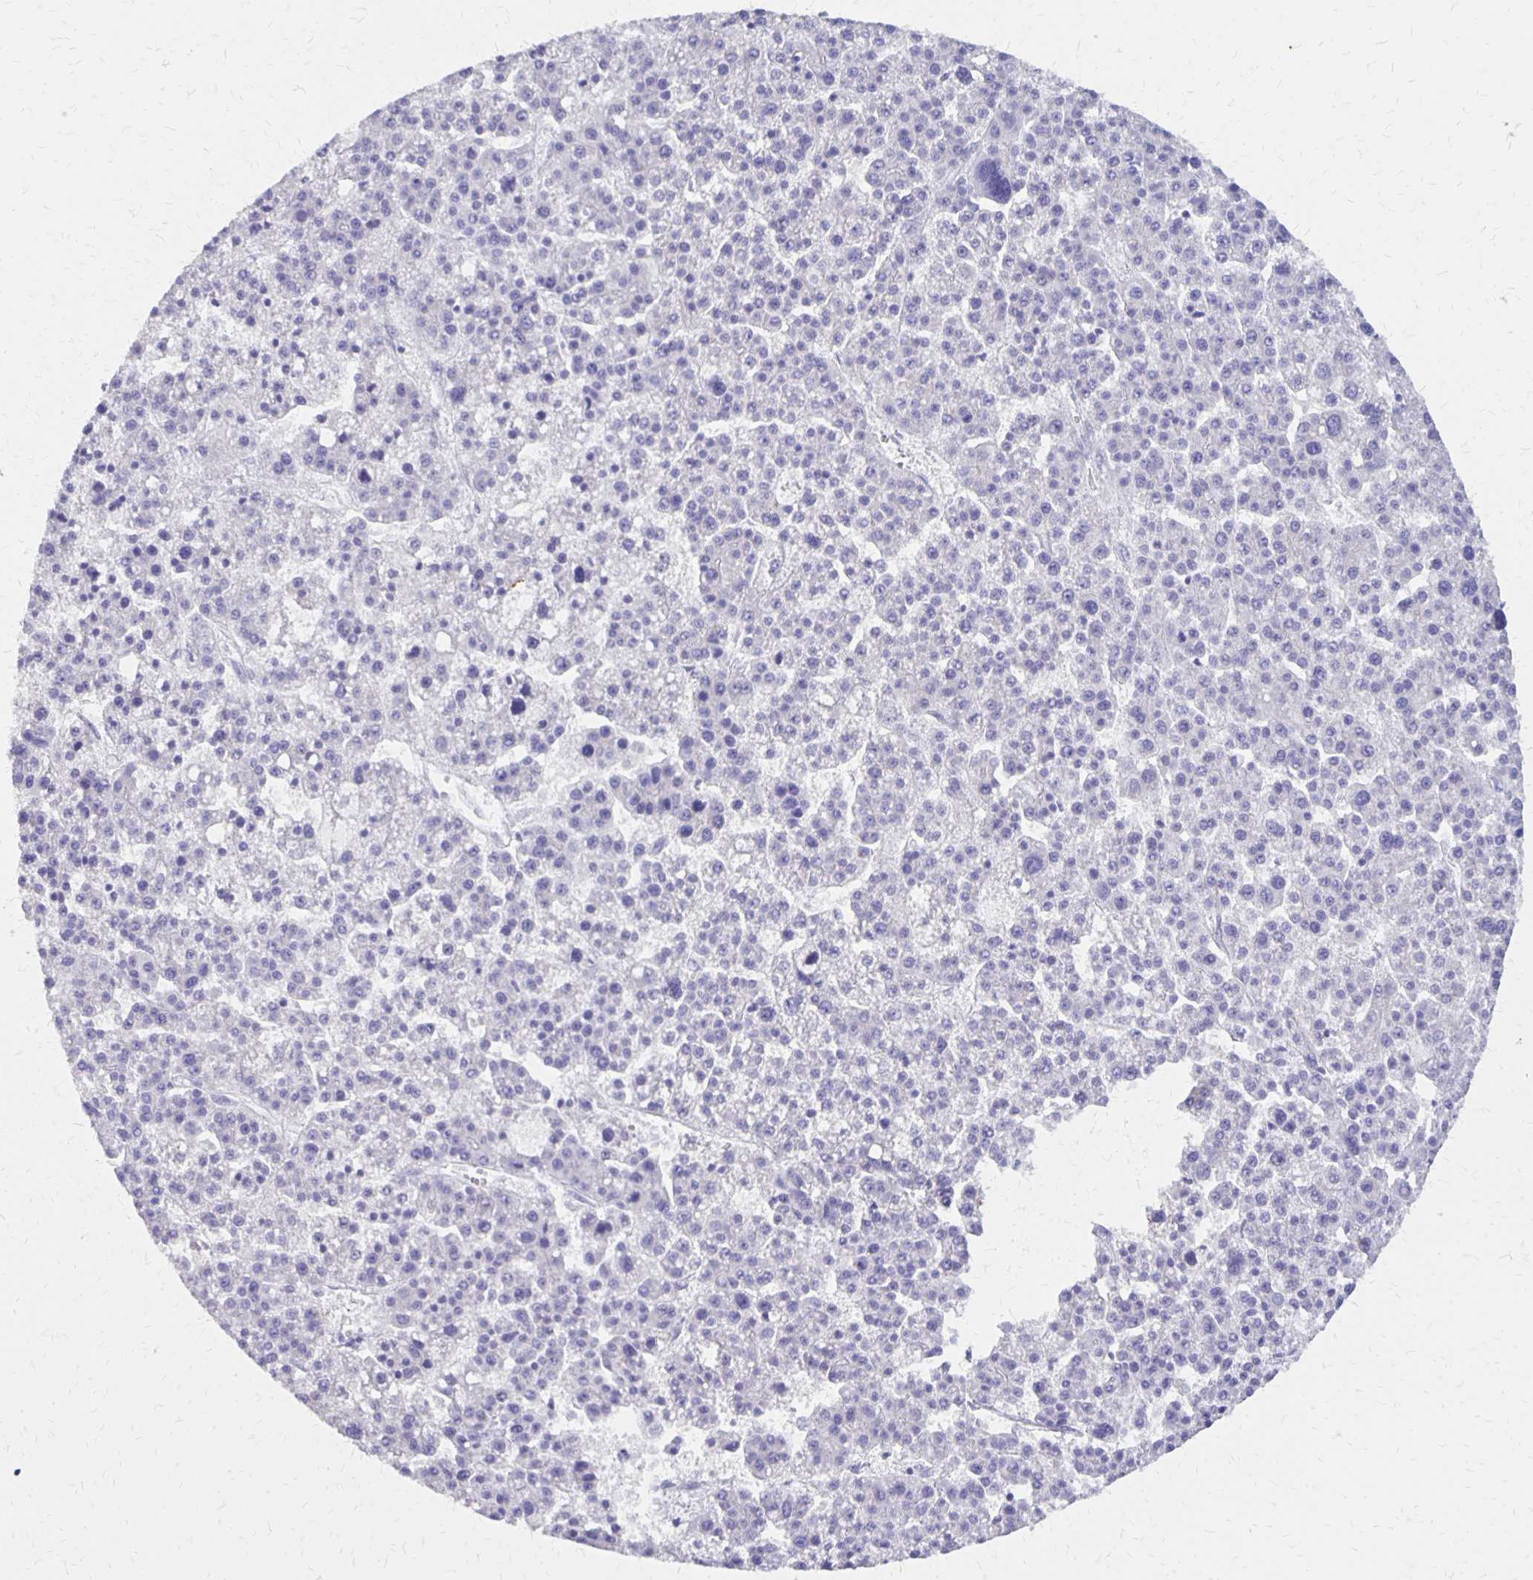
{"staining": {"intensity": "negative", "quantity": "none", "location": "none"}, "tissue": "liver cancer", "cell_type": "Tumor cells", "image_type": "cancer", "snomed": [{"axis": "morphology", "description": "Carcinoma, Hepatocellular, NOS"}, {"axis": "topography", "description": "Liver"}], "caption": "This is an IHC image of liver cancer (hepatocellular carcinoma). There is no expression in tumor cells.", "gene": "SEPTIN5", "patient": {"sex": "female", "age": 58}}